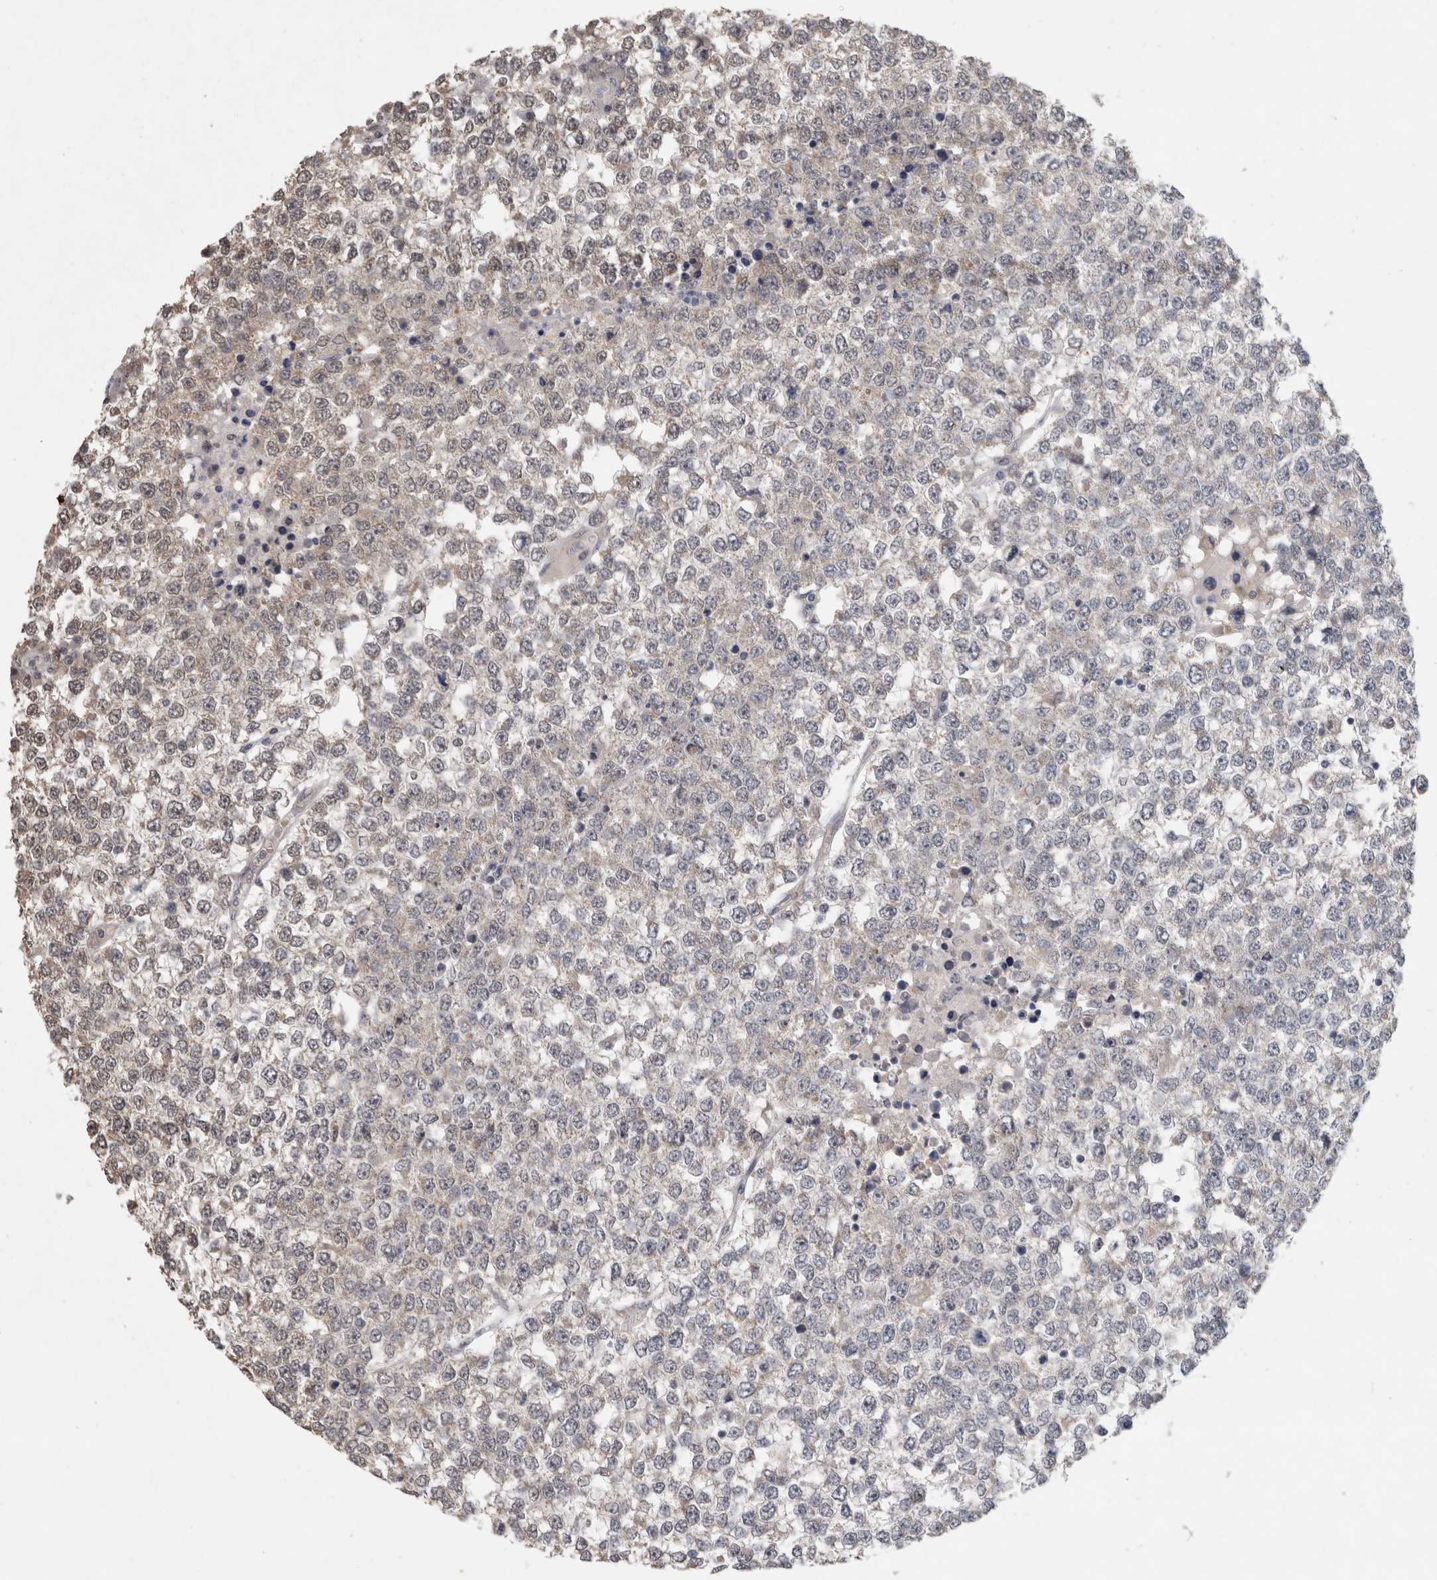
{"staining": {"intensity": "weak", "quantity": "<25%", "location": "cytoplasmic/membranous"}, "tissue": "testis cancer", "cell_type": "Tumor cells", "image_type": "cancer", "snomed": [{"axis": "morphology", "description": "Seminoma, NOS"}, {"axis": "topography", "description": "Testis"}], "caption": "Immunohistochemistry (IHC) micrograph of testis seminoma stained for a protein (brown), which shows no positivity in tumor cells.", "gene": "RHPN1", "patient": {"sex": "male", "age": 65}}